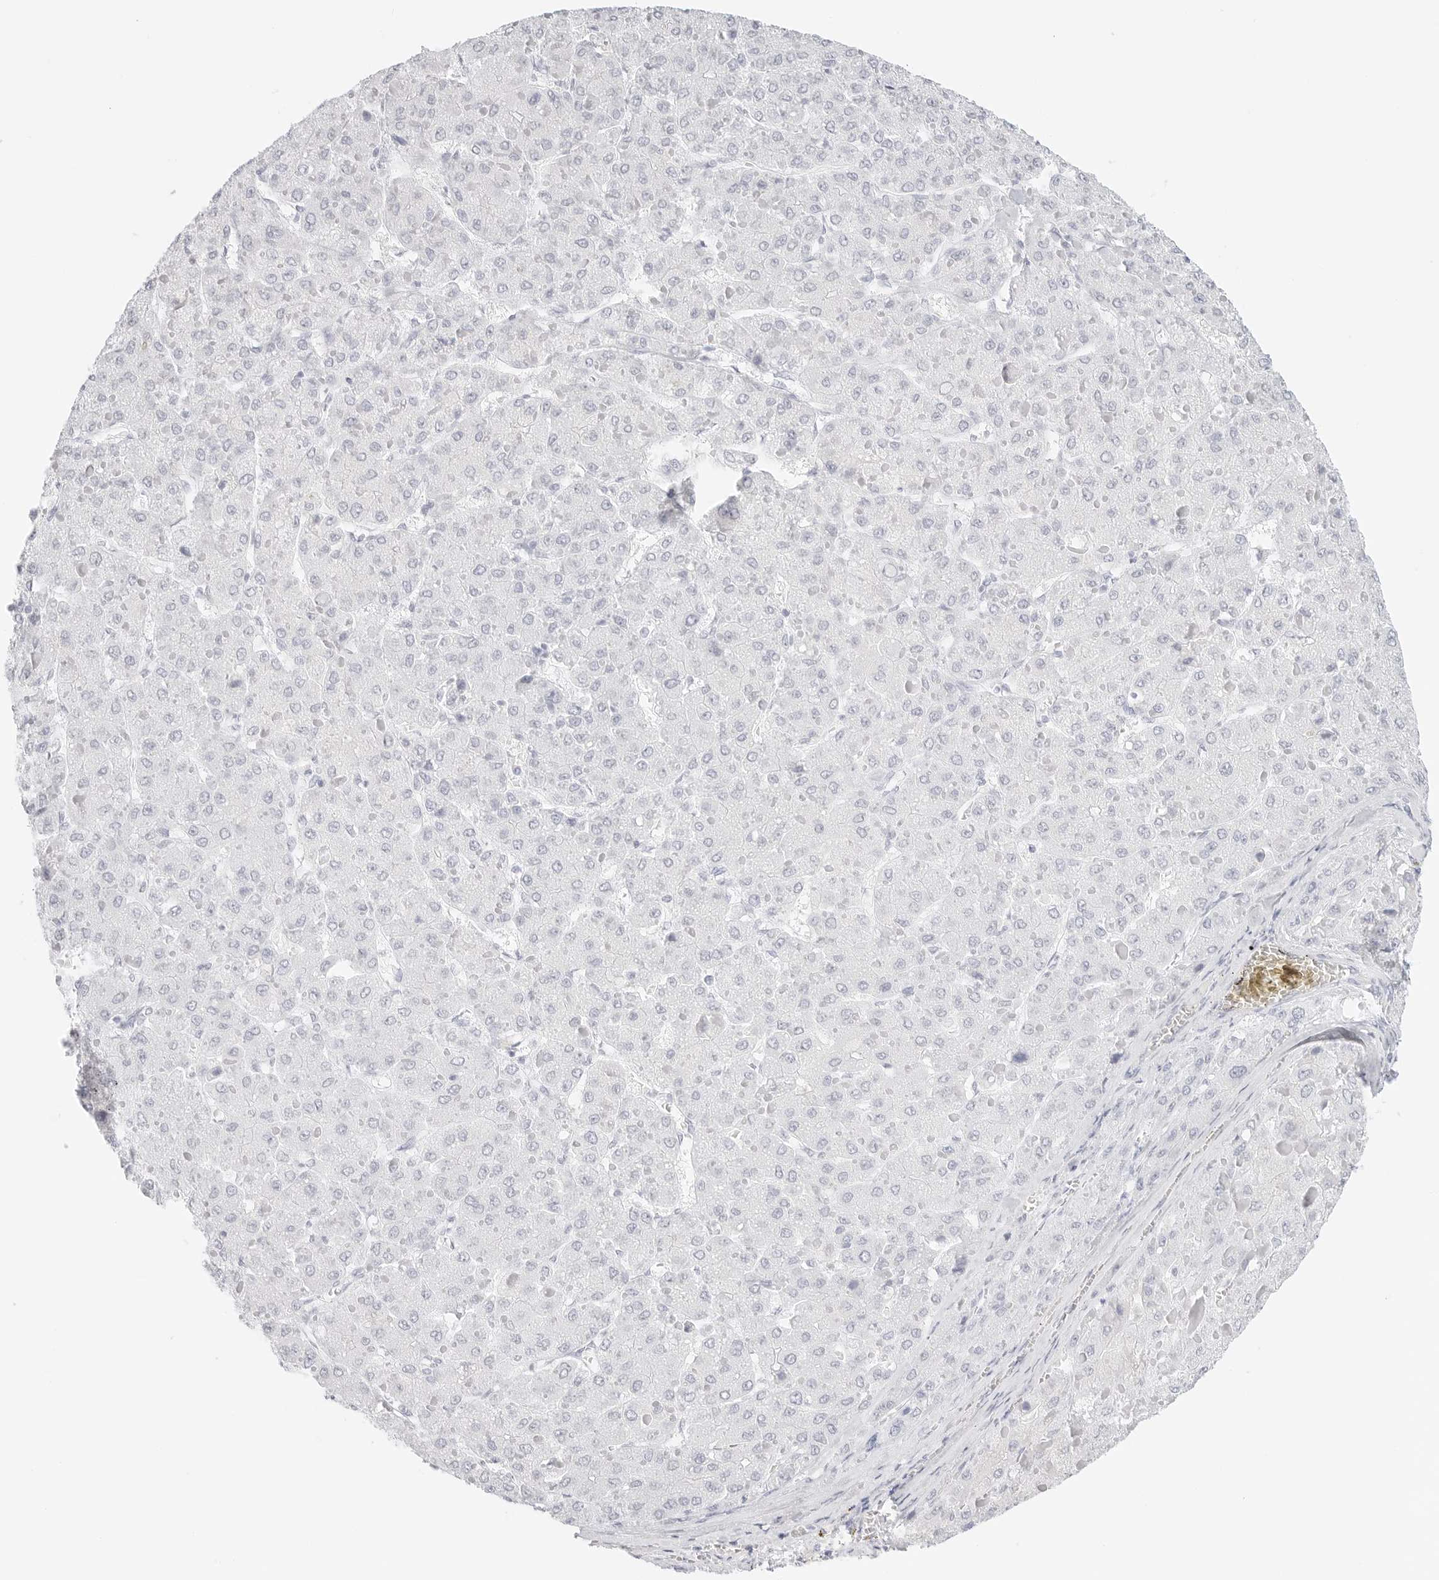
{"staining": {"intensity": "negative", "quantity": "none", "location": "none"}, "tissue": "liver cancer", "cell_type": "Tumor cells", "image_type": "cancer", "snomed": [{"axis": "morphology", "description": "Carcinoma, Hepatocellular, NOS"}, {"axis": "topography", "description": "Liver"}], "caption": "This is a image of immunohistochemistry (IHC) staining of hepatocellular carcinoma (liver), which shows no staining in tumor cells.", "gene": "TFF2", "patient": {"sex": "female", "age": 73}}